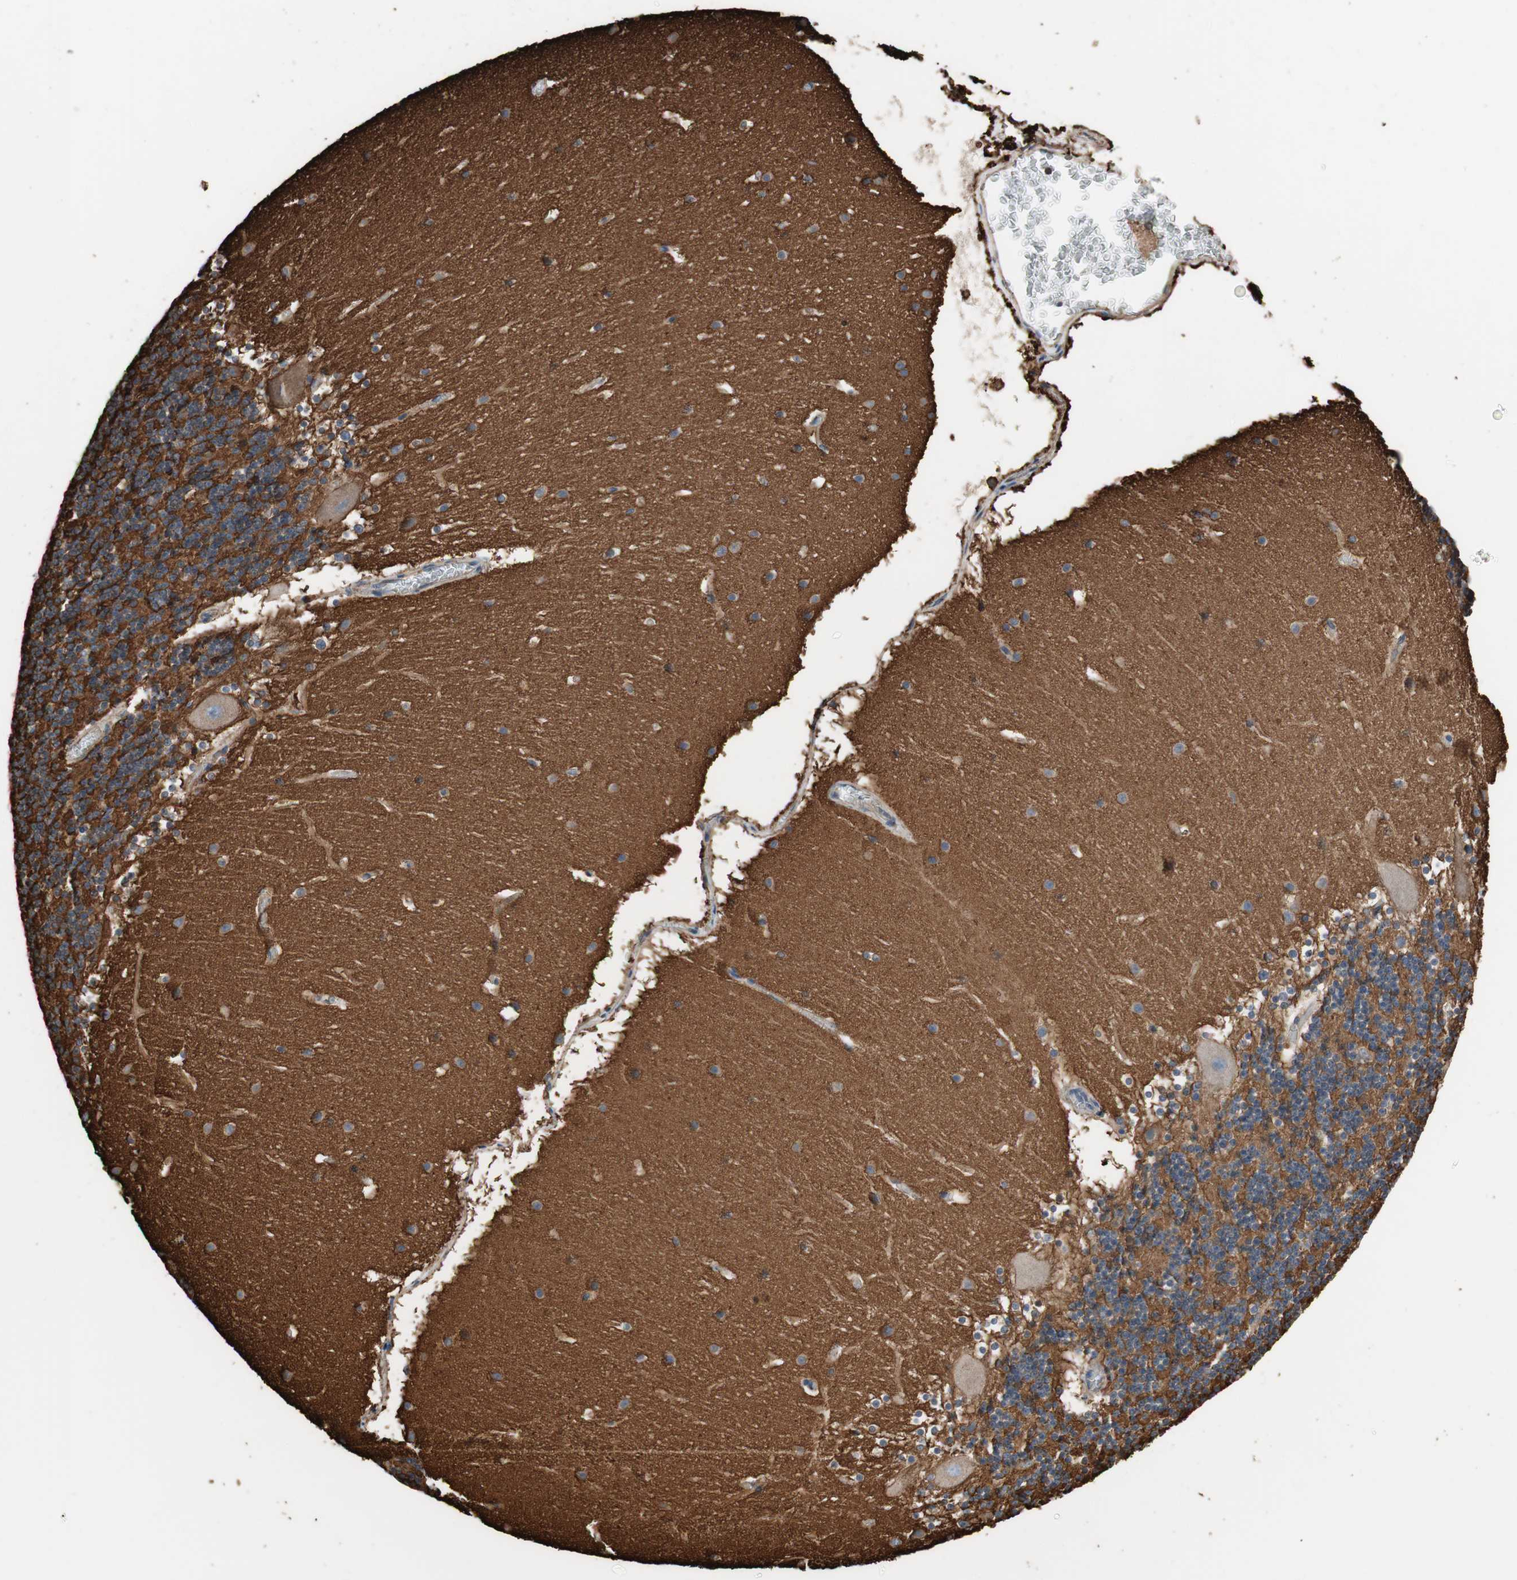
{"staining": {"intensity": "negative", "quantity": "none", "location": "none"}, "tissue": "cerebellum", "cell_type": "Cells in granular layer", "image_type": "normal", "snomed": [{"axis": "morphology", "description": "Normal tissue, NOS"}, {"axis": "topography", "description": "Cerebellum"}], "caption": "This is an immunohistochemistry (IHC) photomicrograph of unremarkable human cerebellum. There is no expression in cells in granular layer.", "gene": "IL1RL1", "patient": {"sex": "female", "age": 19}}